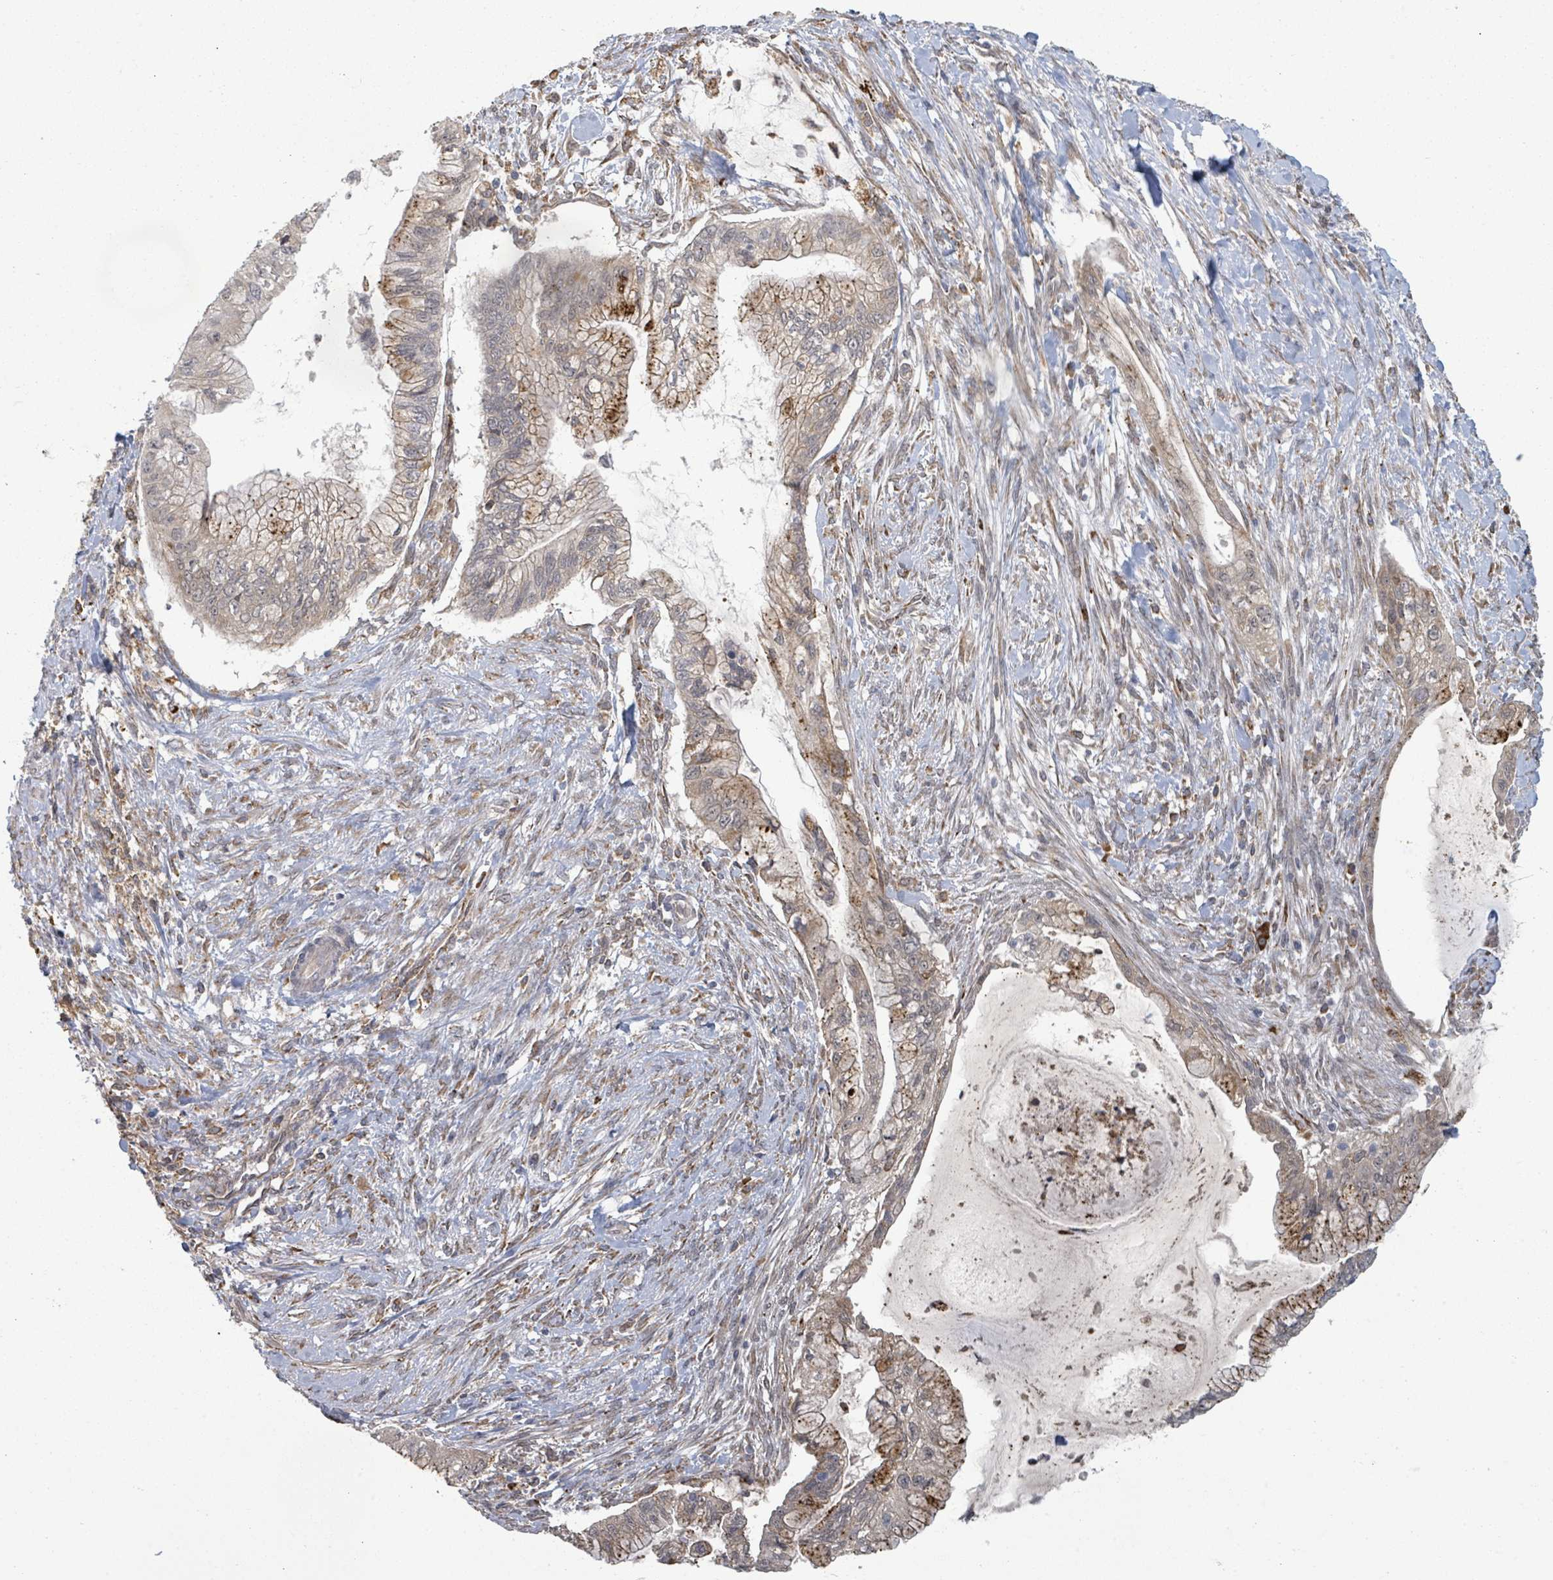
{"staining": {"intensity": "moderate", "quantity": ">75%", "location": "cytoplasmic/membranous"}, "tissue": "pancreatic cancer", "cell_type": "Tumor cells", "image_type": "cancer", "snomed": [{"axis": "morphology", "description": "Adenocarcinoma, NOS"}, {"axis": "topography", "description": "Pancreas"}], "caption": "Adenocarcinoma (pancreatic) was stained to show a protein in brown. There is medium levels of moderate cytoplasmic/membranous positivity in approximately >75% of tumor cells.", "gene": "SHROOM2", "patient": {"sex": "male", "age": 48}}